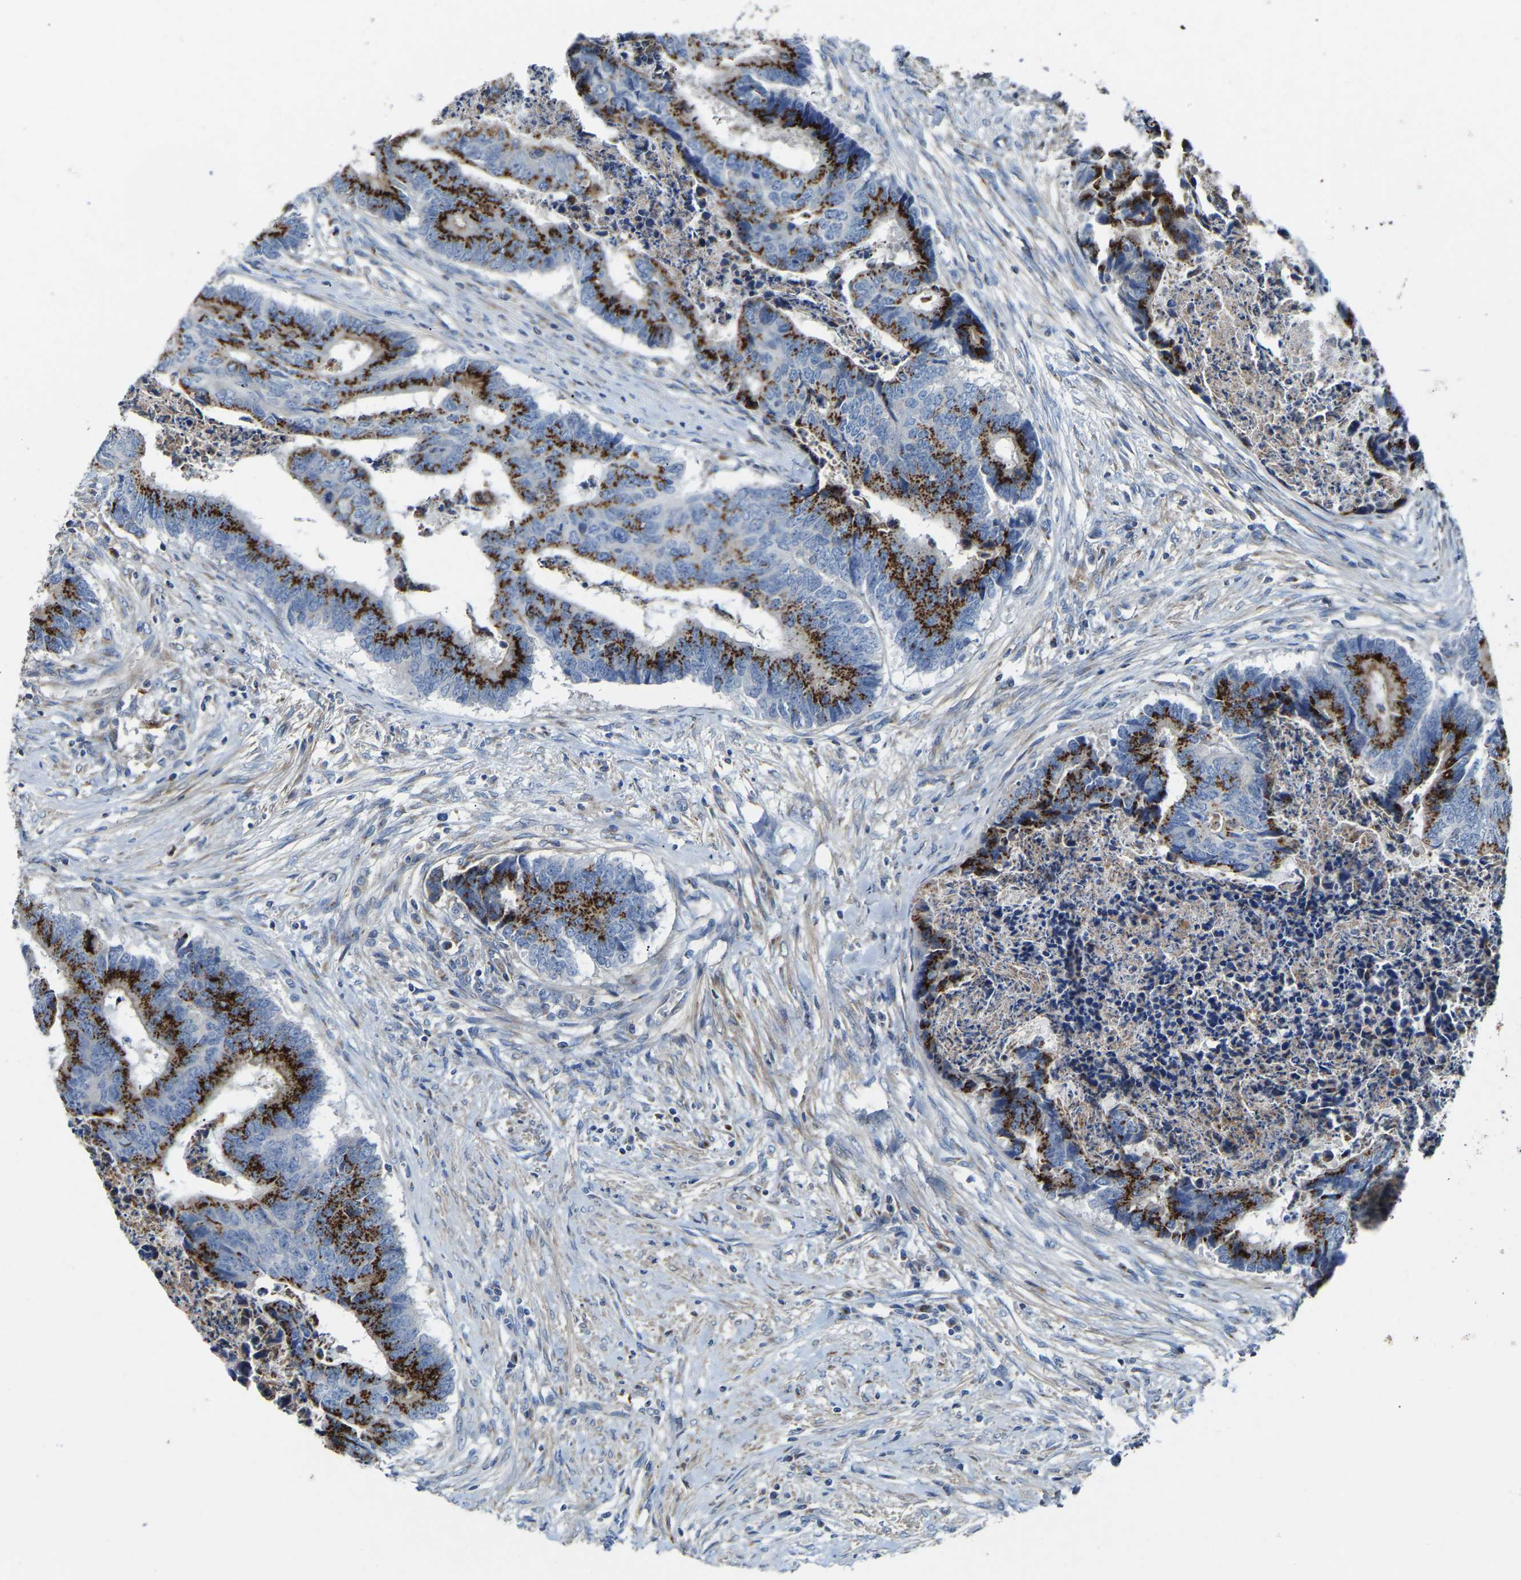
{"staining": {"intensity": "strong", "quantity": ">75%", "location": "cytoplasmic/membranous"}, "tissue": "colorectal cancer", "cell_type": "Tumor cells", "image_type": "cancer", "snomed": [{"axis": "morphology", "description": "Adenocarcinoma, NOS"}, {"axis": "topography", "description": "Rectum"}], "caption": "An immunohistochemistry (IHC) image of tumor tissue is shown. Protein staining in brown shows strong cytoplasmic/membranous positivity in adenocarcinoma (colorectal) within tumor cells.", "gene": "CANT1", "patient": {"sex": "male", "age": 84}}